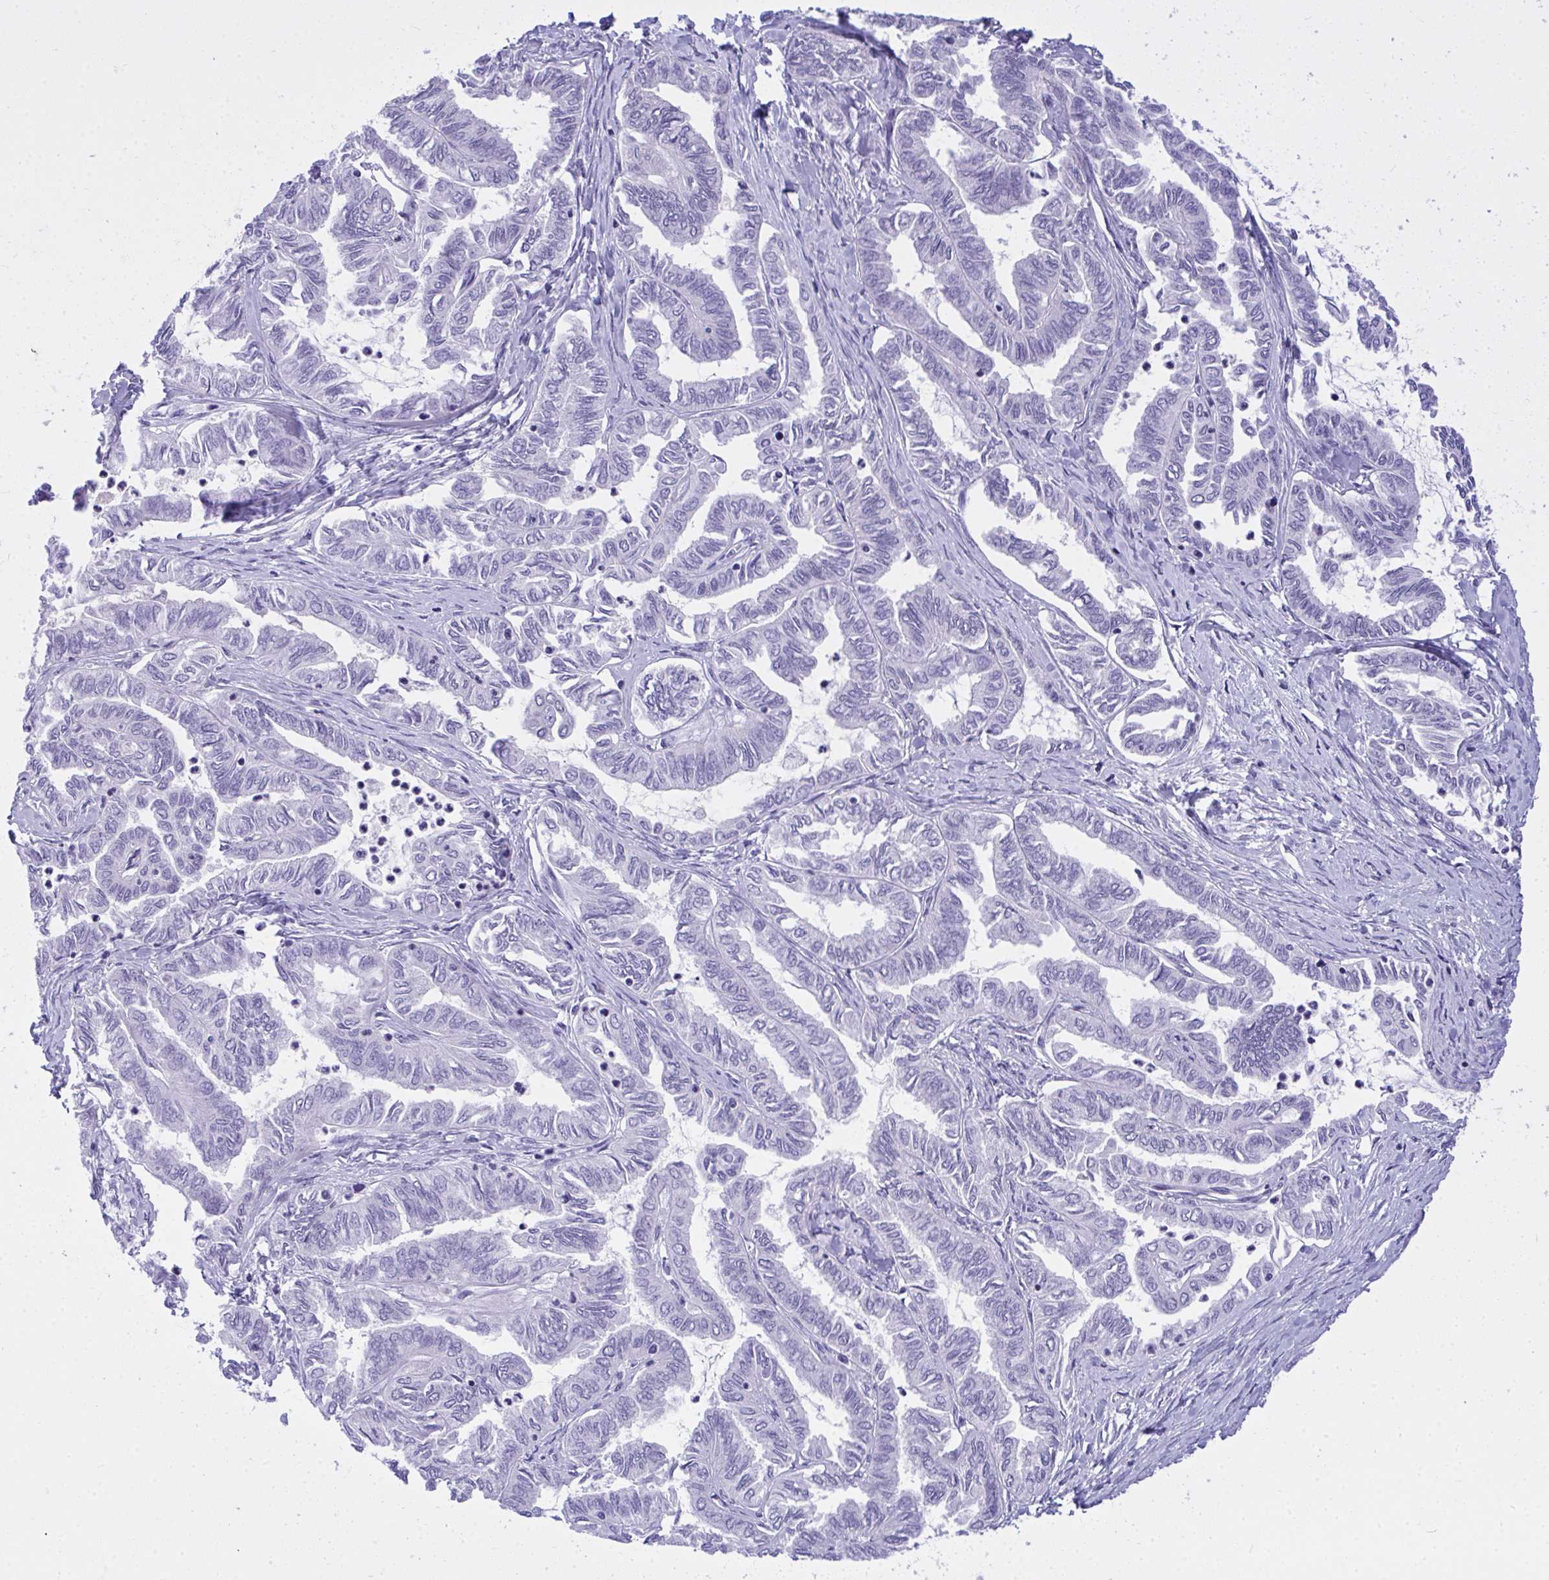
{"staining": {"intensity": "negative", "quantity": "none", "location": "none"}, "tissue": "ovarian cancer", "cell_type": "Tumor cells", "image_type": "cancer", "snomed": [{"axis": "morphology", "description": "Carcinoma, endometroid"}, {"axis": "topography", "description": "Ovary"}], "caption": "Immunohistochemistry of ovarian endometroid carcinoma displays no positivity in tumor cells.", "gene": "TEAD4", "patient": {"sex": "female", "age": 70}}